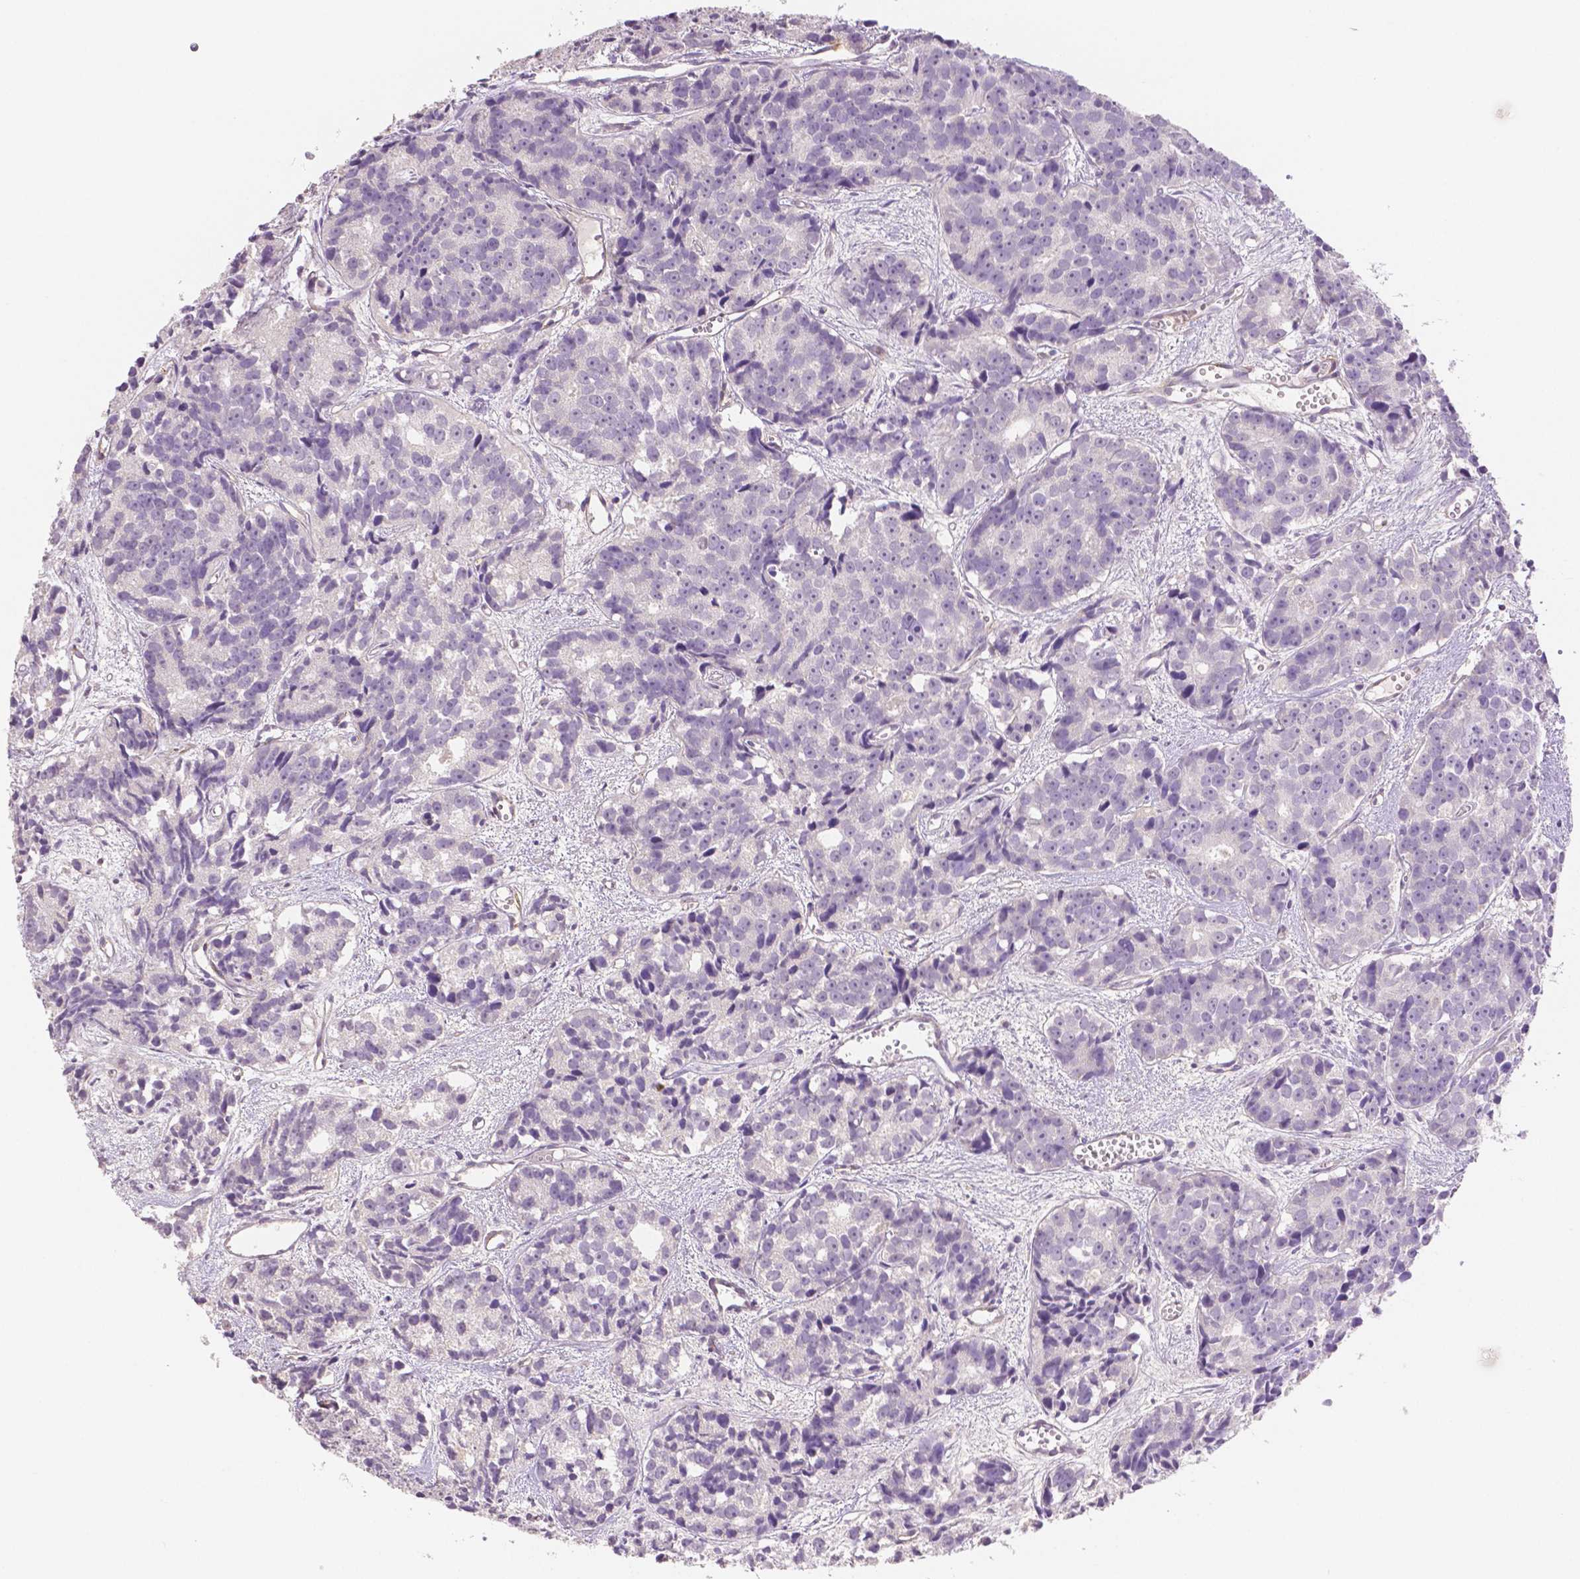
{"staining": {"intensity": "negative", "quantity": "none", "location": "none"}, "tissue": "prostate cancer", "cell_type": "Tumor cells", "image_type": "cancer", "snomed": [{"axis": "morphology", "description": "Adenocarcinoma, High grade"}, {"axis": "topography", "description": "Prostate"}], "caption": "IHC of prostate cancer demonstrates no positivity in tumor cells.", "gene": "THY1", "patient": {"sex": "male", "age": 77}}